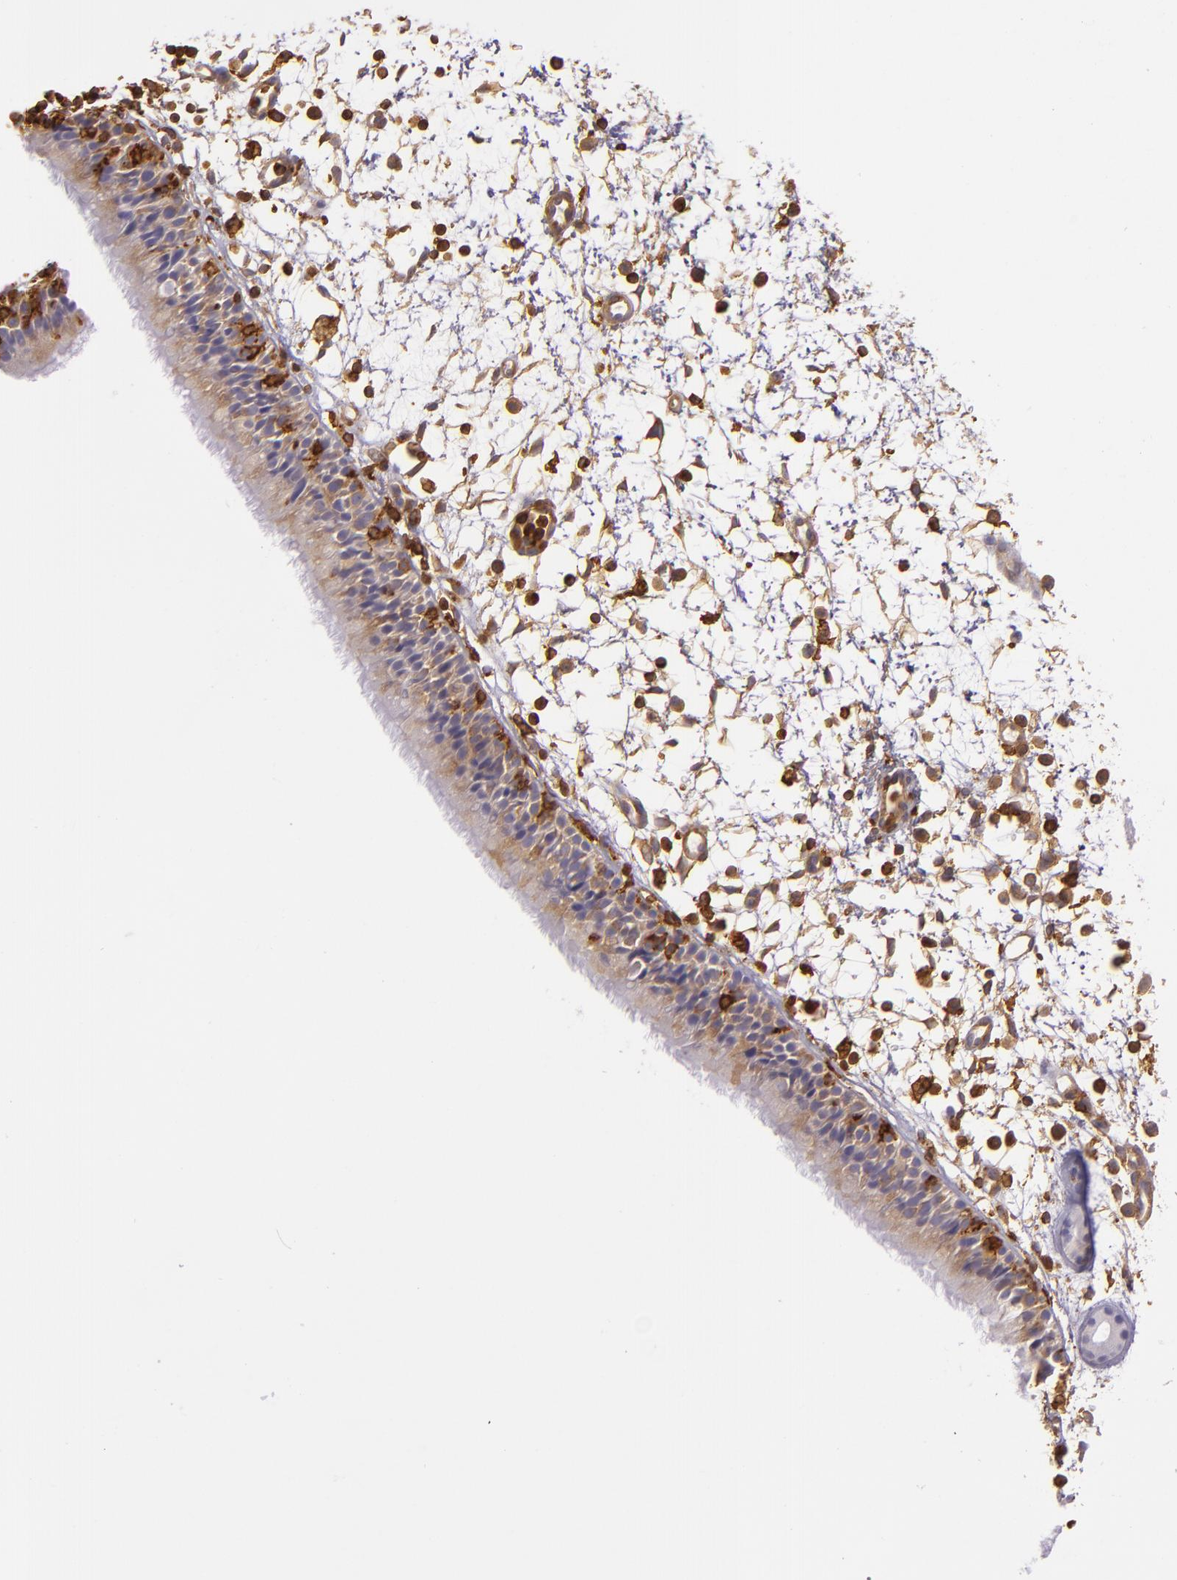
{"staining": {"intensity": "moderate", "quantity": ">75%", "location": "cytoplasmic/membranous"}, "tissue": "nasopharynx", "cell_type": "Respiratory epithelial cells", "image_type": "normal", "snomed": [{"axis": "morphology", "description": "Normal tissue, NOS"}, {"axis": "morphology", "description": "Inflammation, NOS"}, {"axis": "morphology", "description": "Malignant melanoma, Metastatic site"}, {"axis": "topography", "description": "Nasopharynx"}], "caption": "Nasopharynx stained with immunohistochemistry (IHC) displays moderate cytoplasmic/membranous positivity in approximately >75% of respiratory epithelial cells.", "gene": "TLN1", "patient": {"sex": "female", "age": 55}}